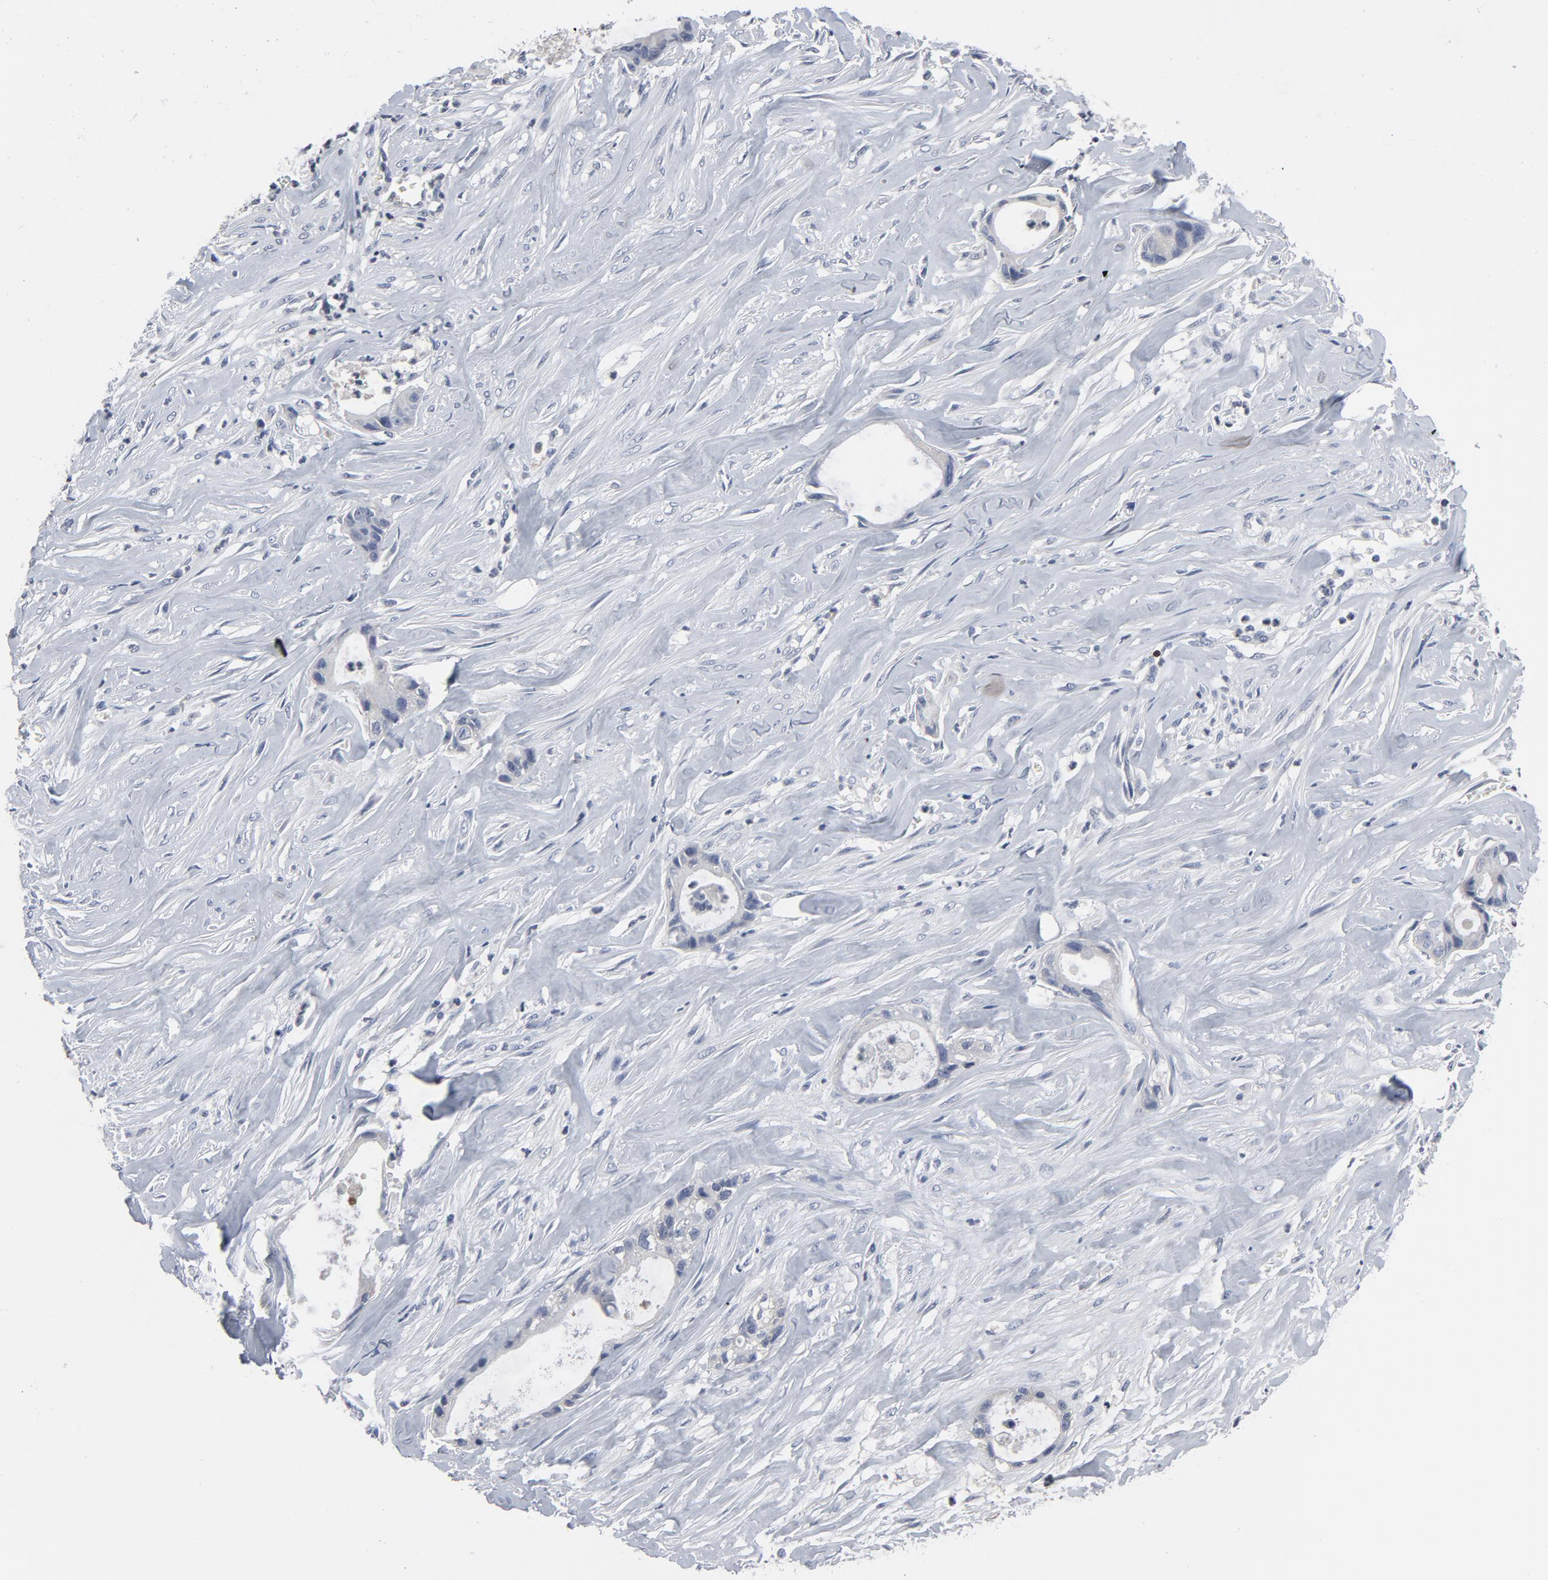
{"staining": {"intensity": "negative", "quantity": "none", "location": "none"}, "tissue": "liver cancer", "cell_type": "Tumor cells", "image_type": "cancer", "snomed": [{"axis": "morphology", "description": "Cholangiocarcinoma"}, {"axis": "topography", "description": "Liver"}], "caption": "Immunohistochemistry (IHC) of human liver cancer demonstrates no expression in tumor cells.", "gene": "TCL1A", "patient": {"sex": "female", "age": 55}}